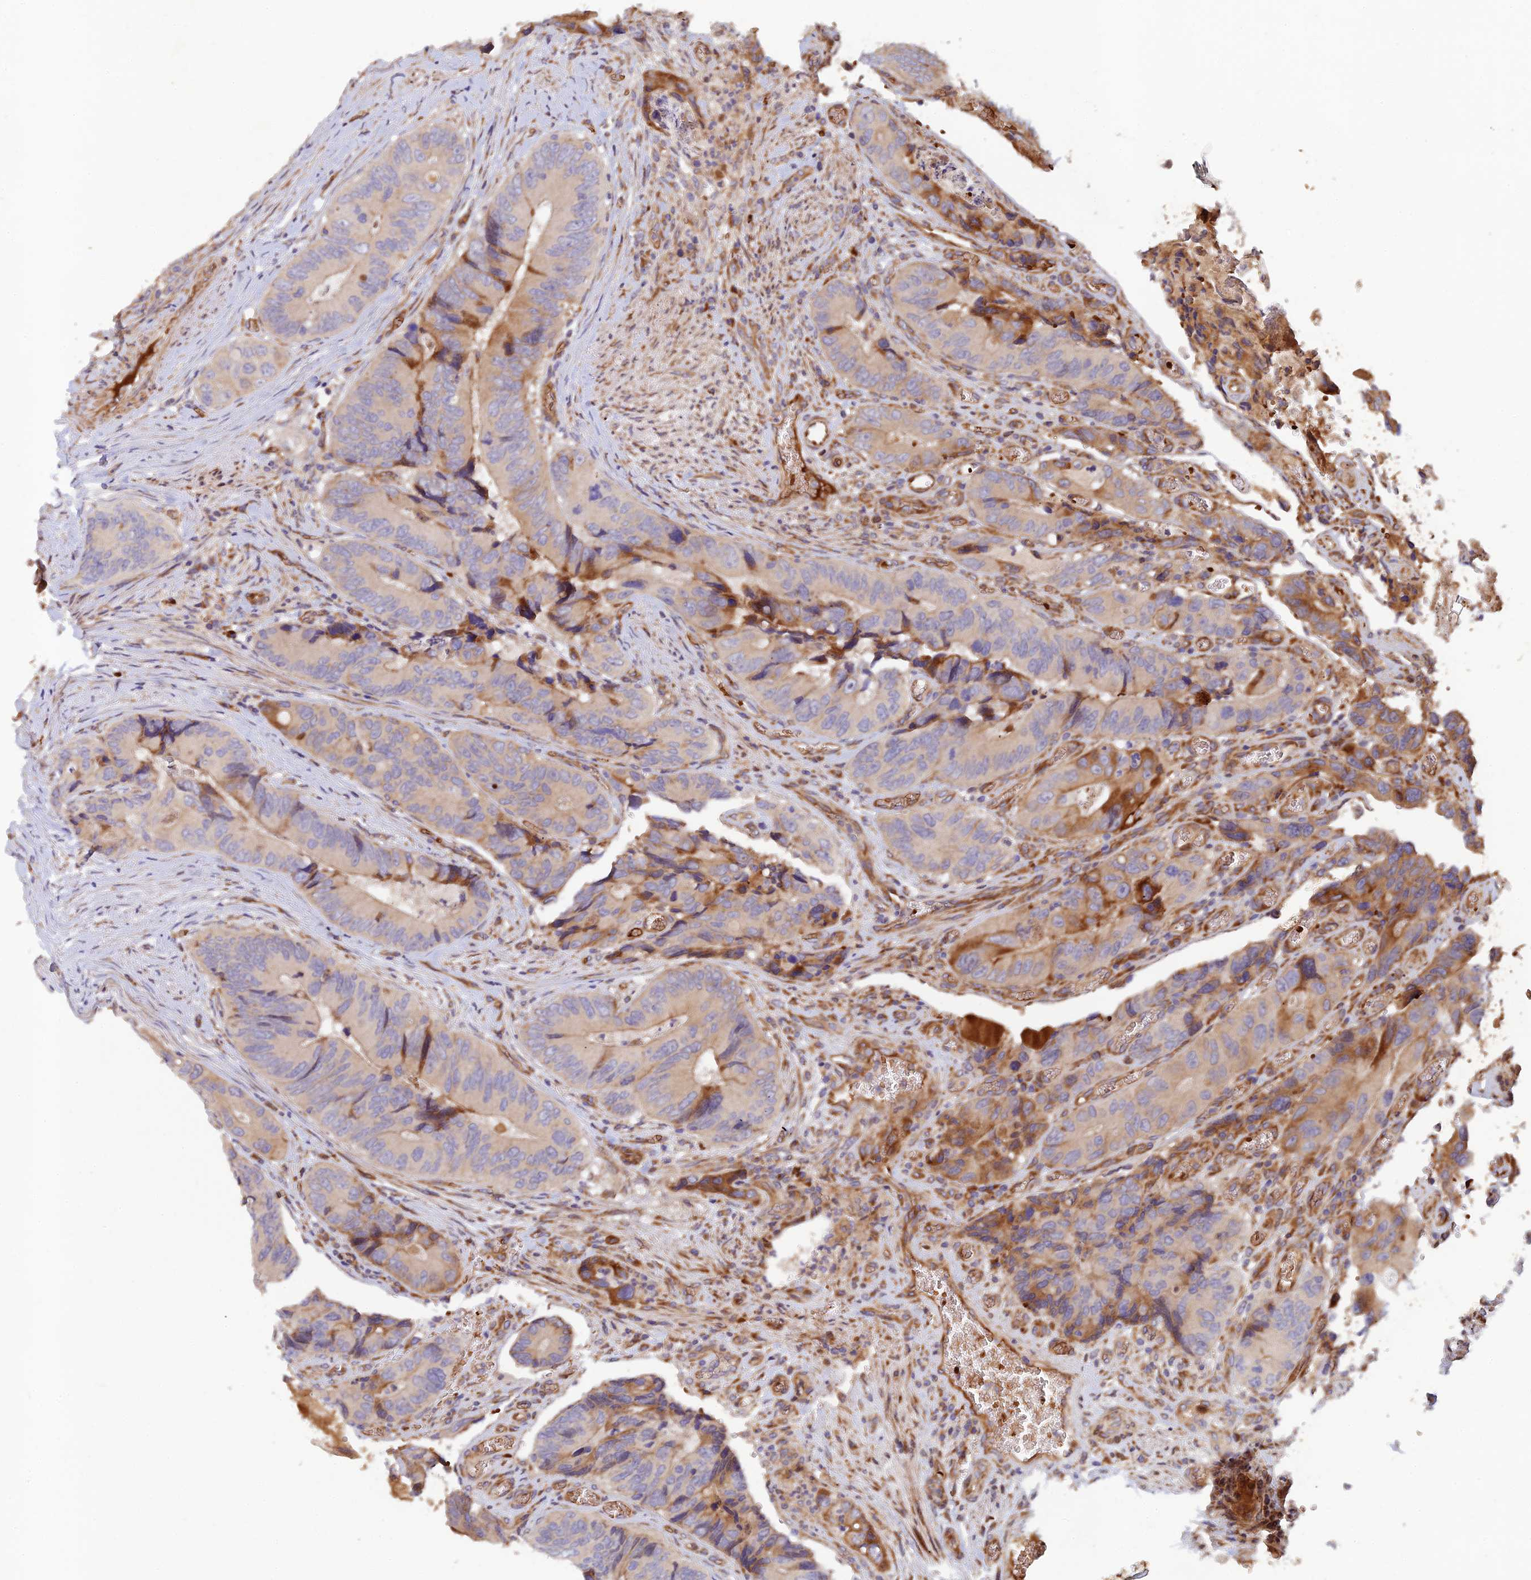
{"staining": {"intensity": "moderate", "quantity": "<25%", "location": "cytoplasmic/membranous"}, "tissue": "colorectal cancer", "cell_type": "Tumor cells", "image_type": "cancer", "snomed": [{"axis": "morphology", "description": "Adenocarcinoma, NOS"}, {"axis": "topography", "description": "Colon"}], "caption": "About <25% of tumor cells in colorectal cancer (adenocarcinoma) reveal moderate cytoplasmic/membranous protein positivity as visualized by brown immunohistochemical staining.", "gene": "GMCL1", "patient": {"sex": "male", "age": 84}}